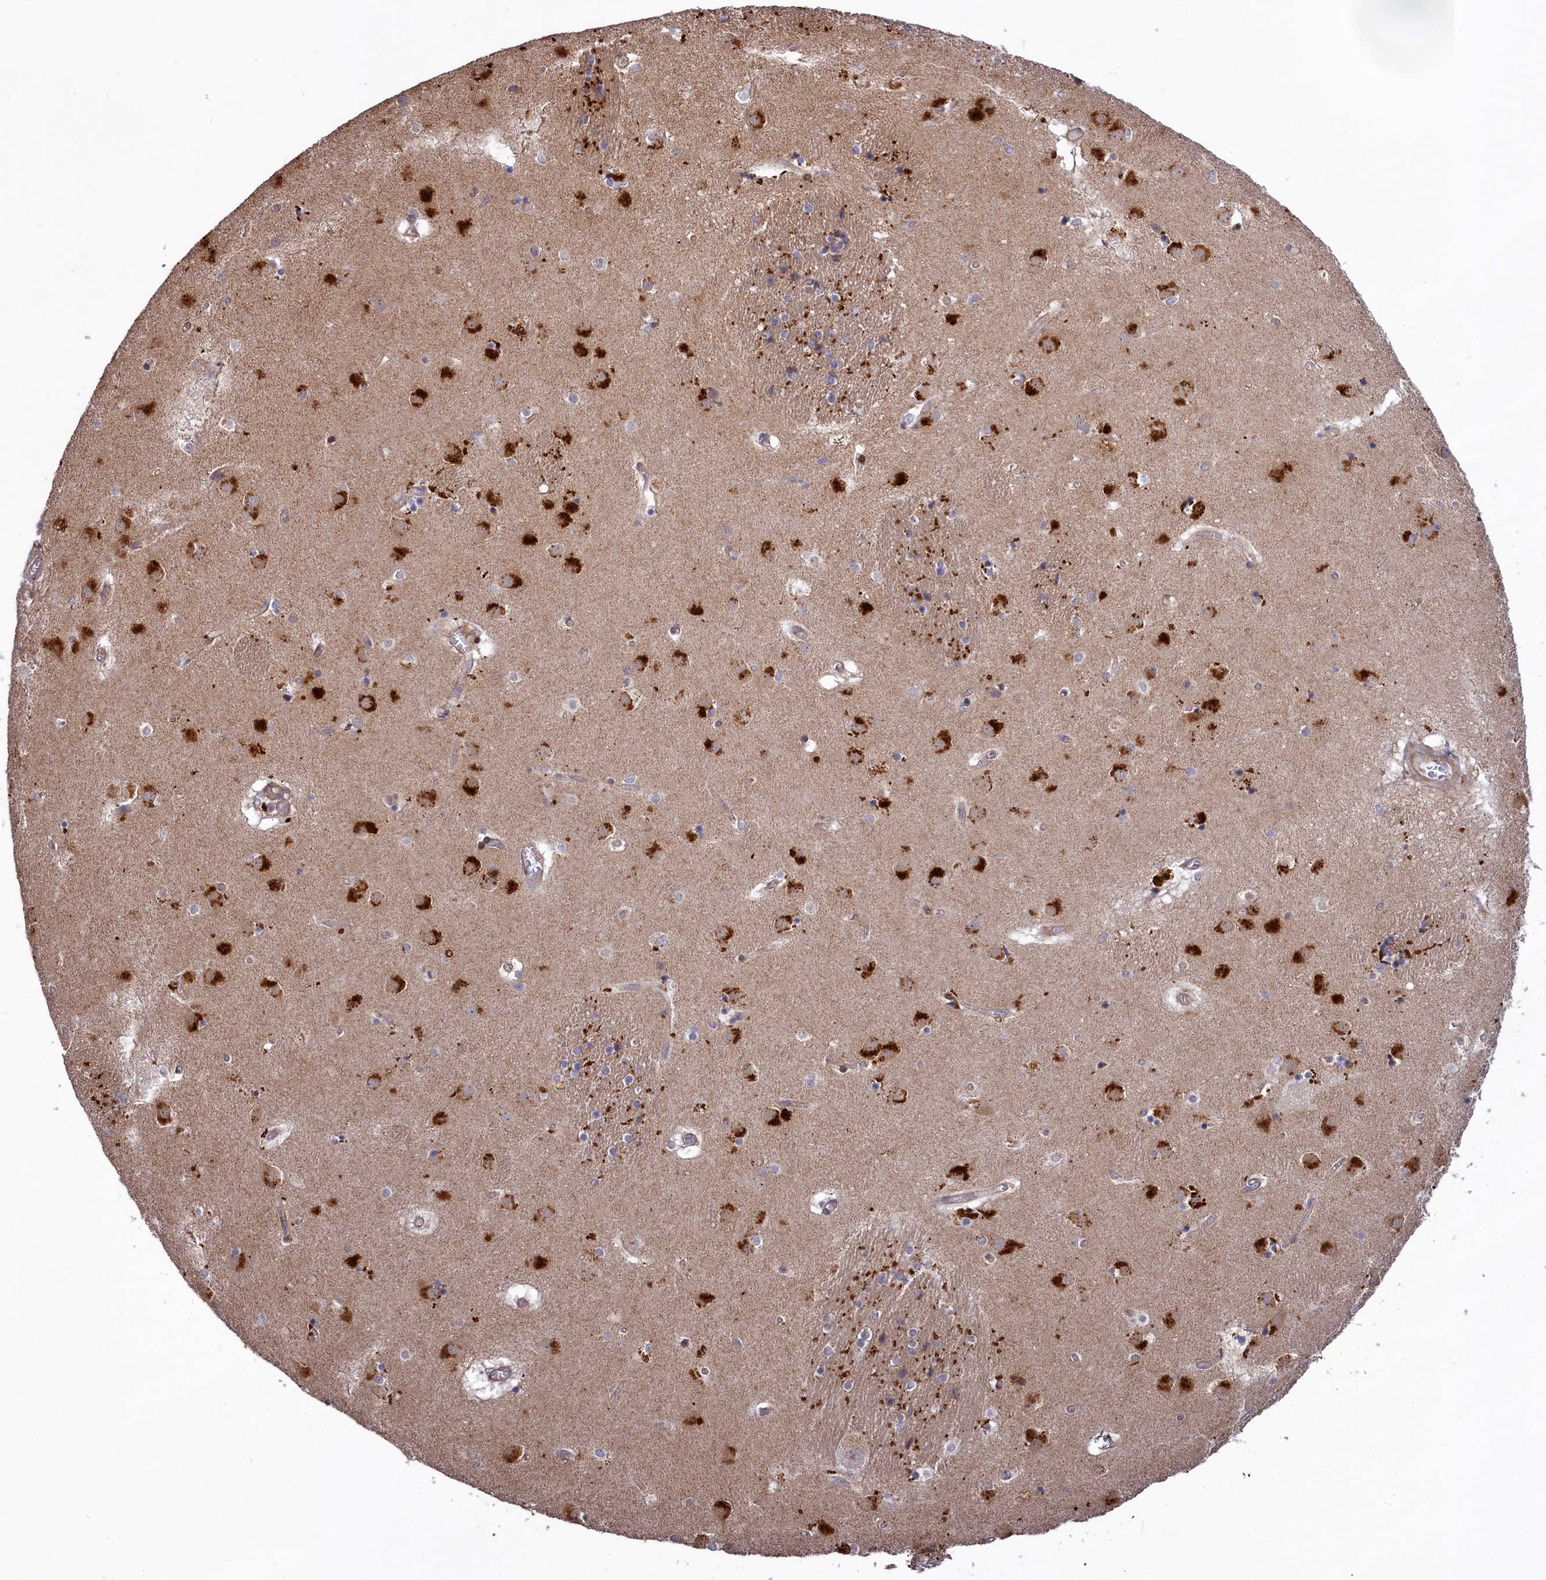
{"staining": {"intensity": "negative", "quantity": "none", "location": "none"}, "tissue": "caudate", "cell_type": "Glial cells", "image_type": "normal", "snomed": [{"axis": "morphology", "description": "Normal tissue, NOS"}, {"axis": "topography", "description": "Lateral ventricle wall"}], "caption": "IHC of benign caudate exhibits no expression in glial cells.", "gene": "DDX60L", "patient": {"sex": "male", "age": 70}}